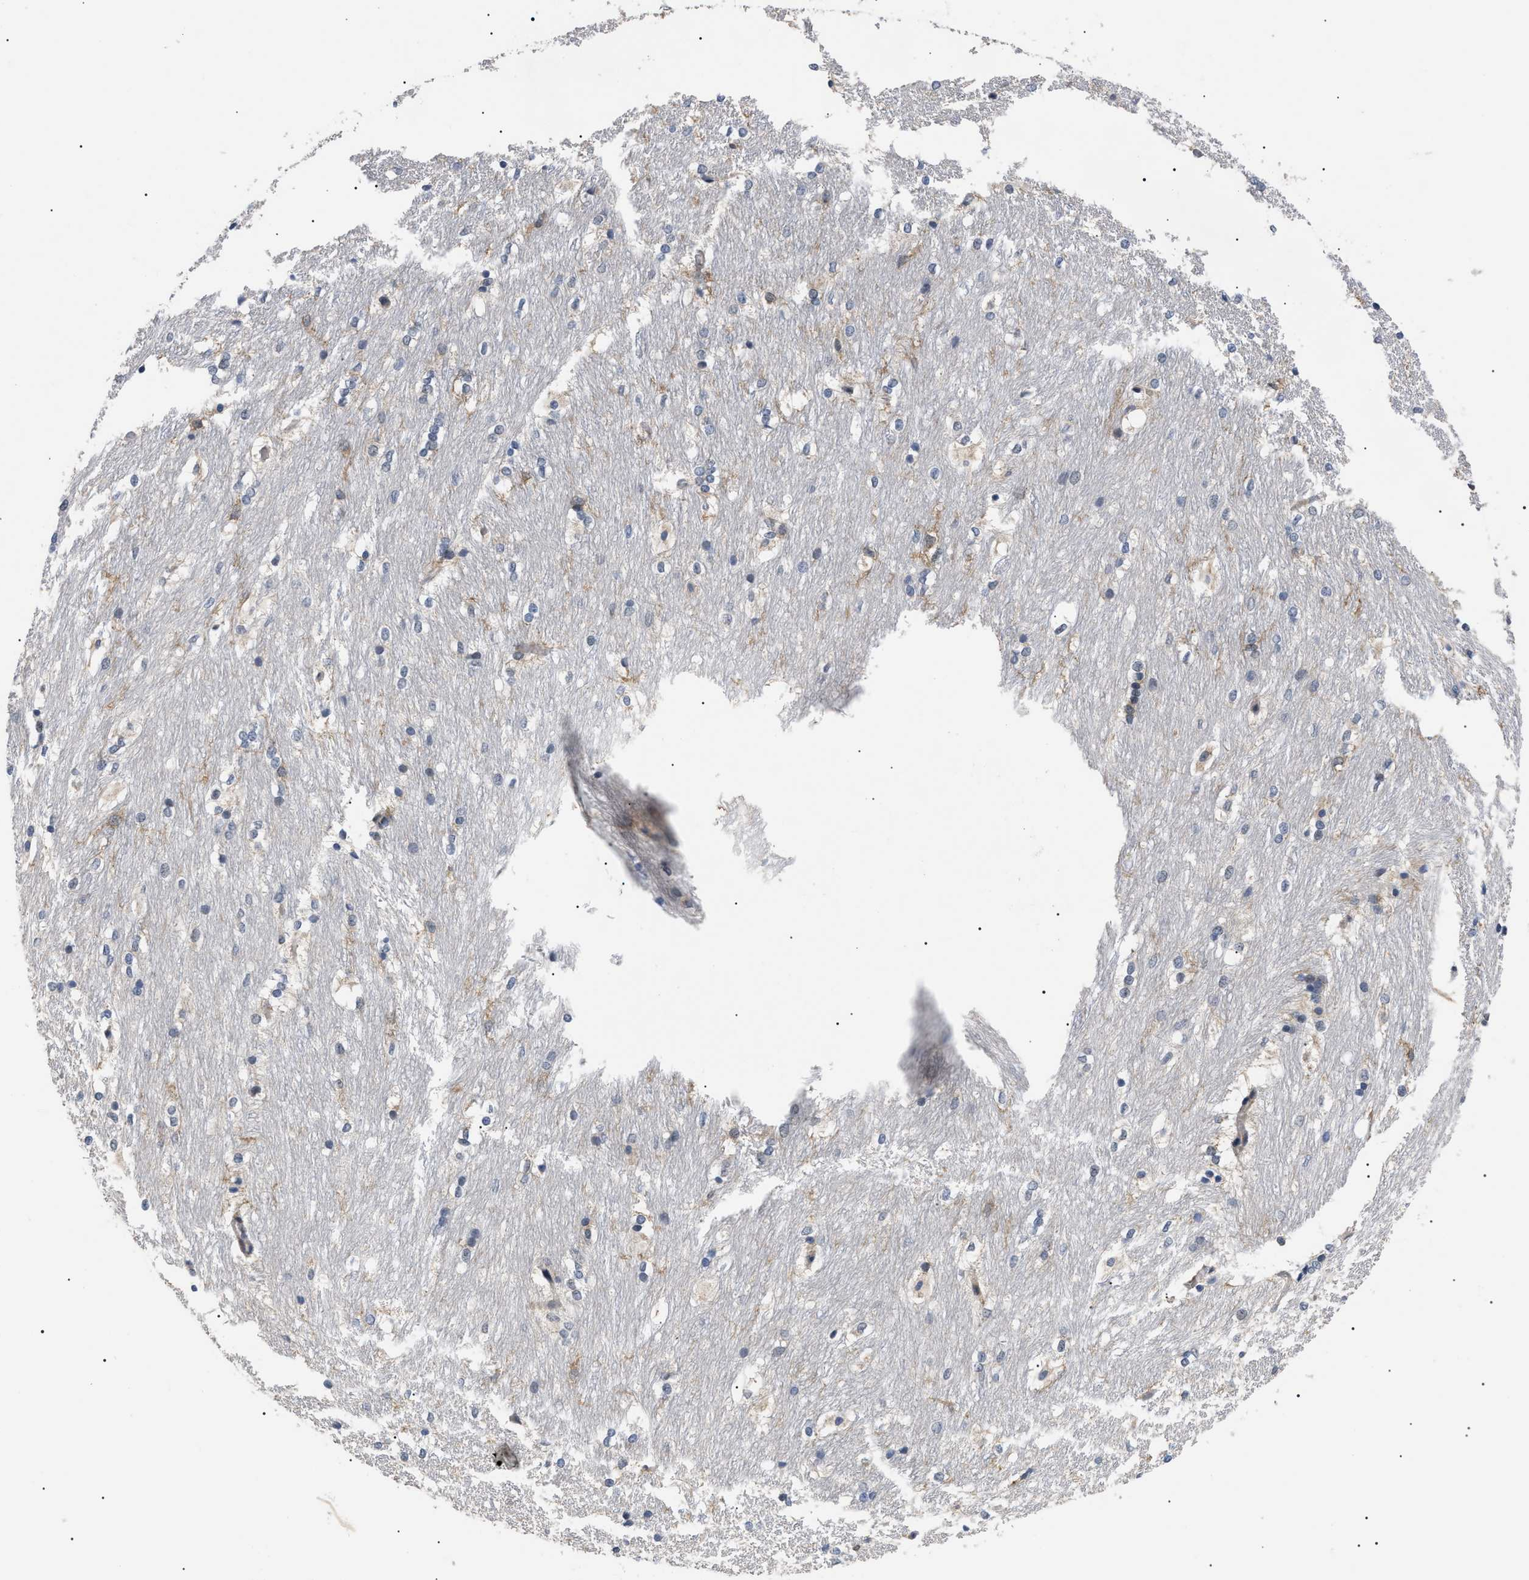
{"staining": {"intensity": "weak", "quantity": "<25%", "location": "cytoplasmic/membranous"}, "tissue": "caudate", "cell_type": "Glial cells", "image_type": "normal", "snomed": [{"axis": "morphology", "description": "Normal tissue, NOS"}, {"axis": "topography", "description": "Lateral ventricle wall"}], "caption": "Normal caudate was stained to show a protein in brown. There is no significant expression in glial cells. (IHC, brightfield microscopy, high magnification).", "gene": "CD300A", "patient": {"sex": "female", "age": 19}}